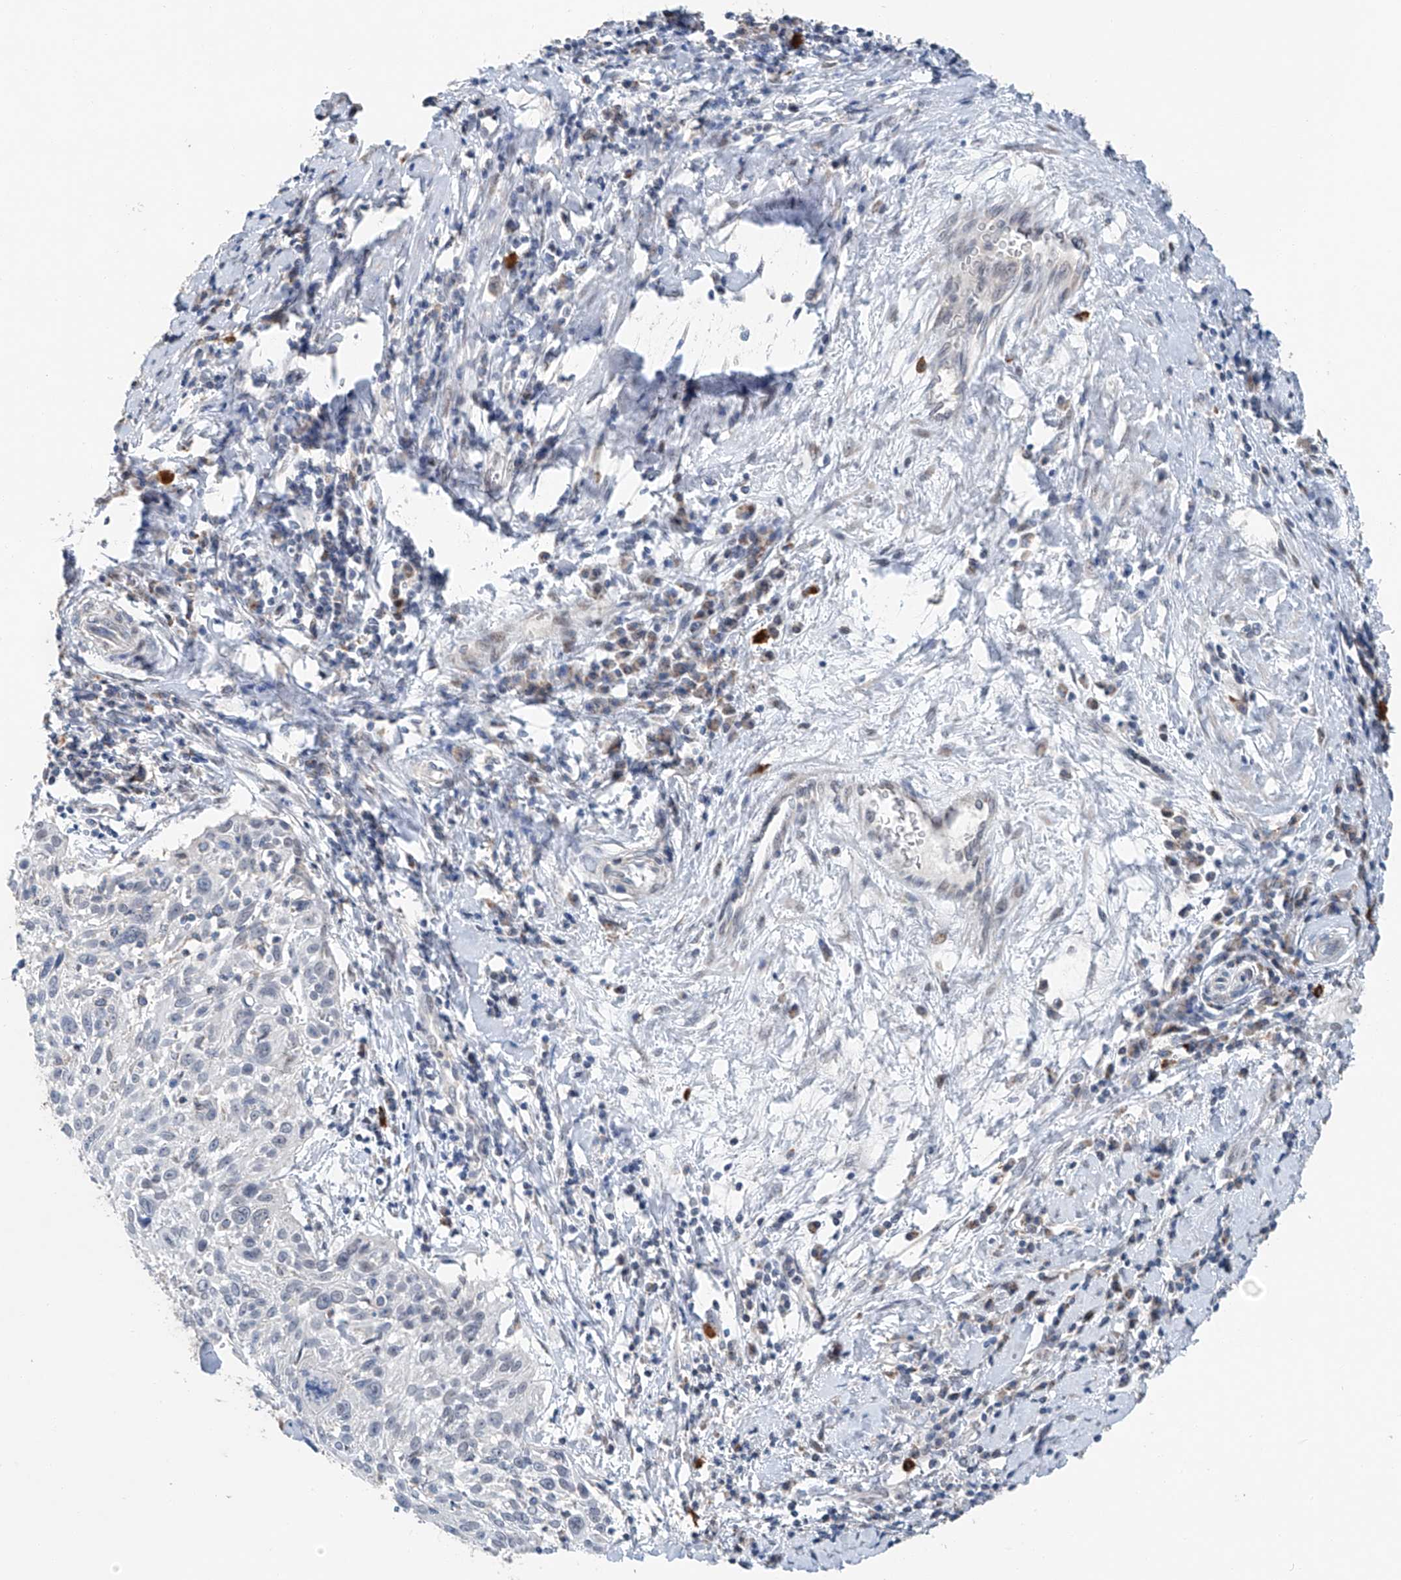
{"staining": {"intensity": "negative", "quantity": "none", "location": "none"}, "tissue": "cervical cancer", "cell_type": "Tumor cells", "image_type": "cancer", "snomed": [{"axis": "morphology", "description": "Squamous cell carcinoma, NOS"}, {"axis": "topography", "description": "Cervix"}], "caption": "Histopathology image shows no significant protein expression in tumor cells of cervical cancer (squamous cell carcinoma).", "gene": "KLF15", "patient": {"sex": "female", "age": 51}}